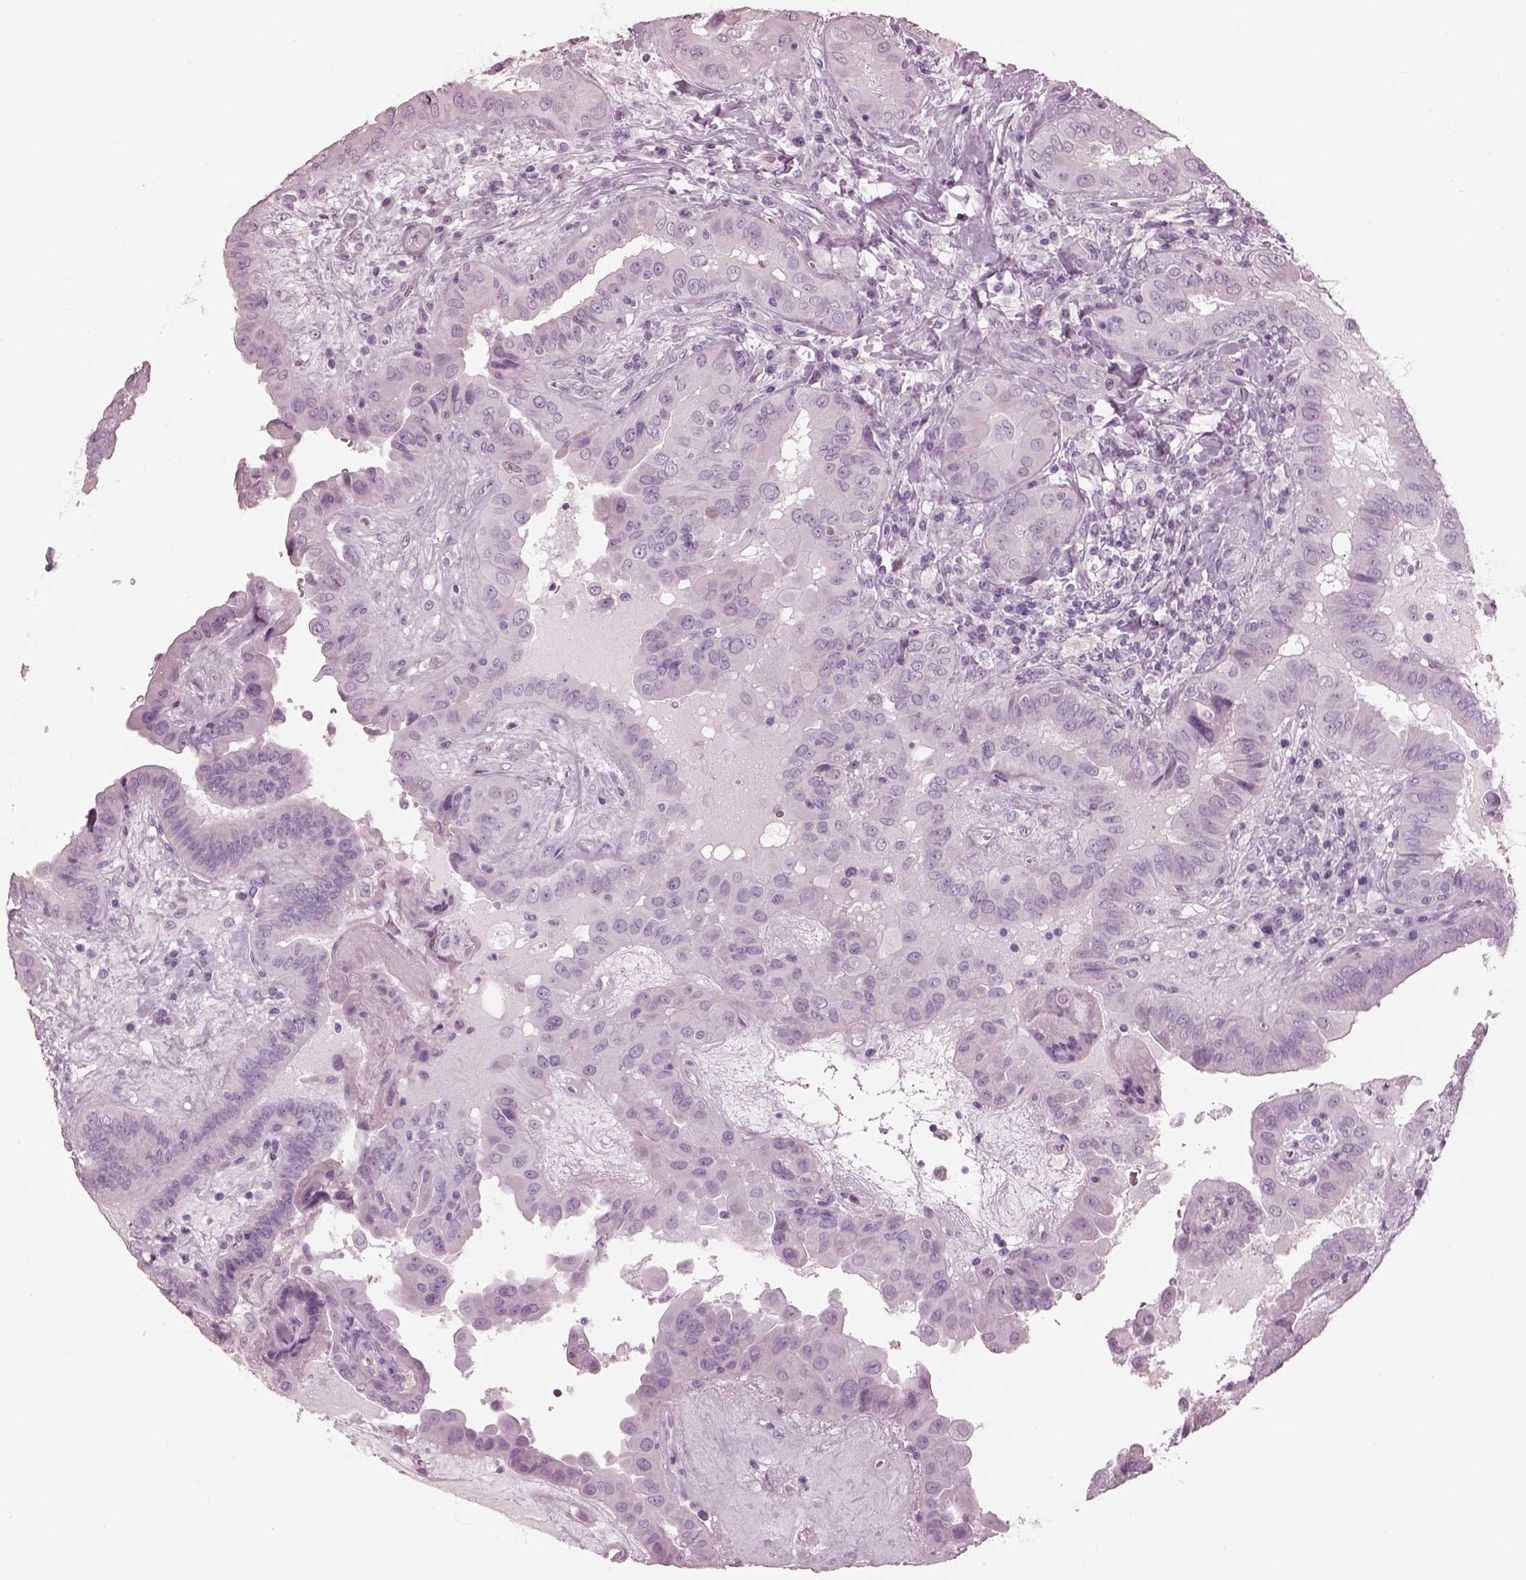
{"staining": {"intensity": "negative", "quantity": "none", "location": "none"}, "tissue": "thyroid cancer", "cell_type": "Tumor cells", "image_type": "cancer", "snomed": [{"axis": "morphology", "description": "Papillary adenocarcinoma, NOS"}, {"axis": "topography", "description": "Thyroid gland"}], "caption": "Immunohistochemical staining of papillary adenocarcinoma (thyroid) demonstrates no significant expression in tumor cells. Brightfield microscopy of IHC stained with DAB (3,3'-diaminobenzidine) (brown) and hematoxylin (blue), captured at high magnification.", "gene": "KRTAP24-1", "patient": {"sex": "female", "age": 37}}